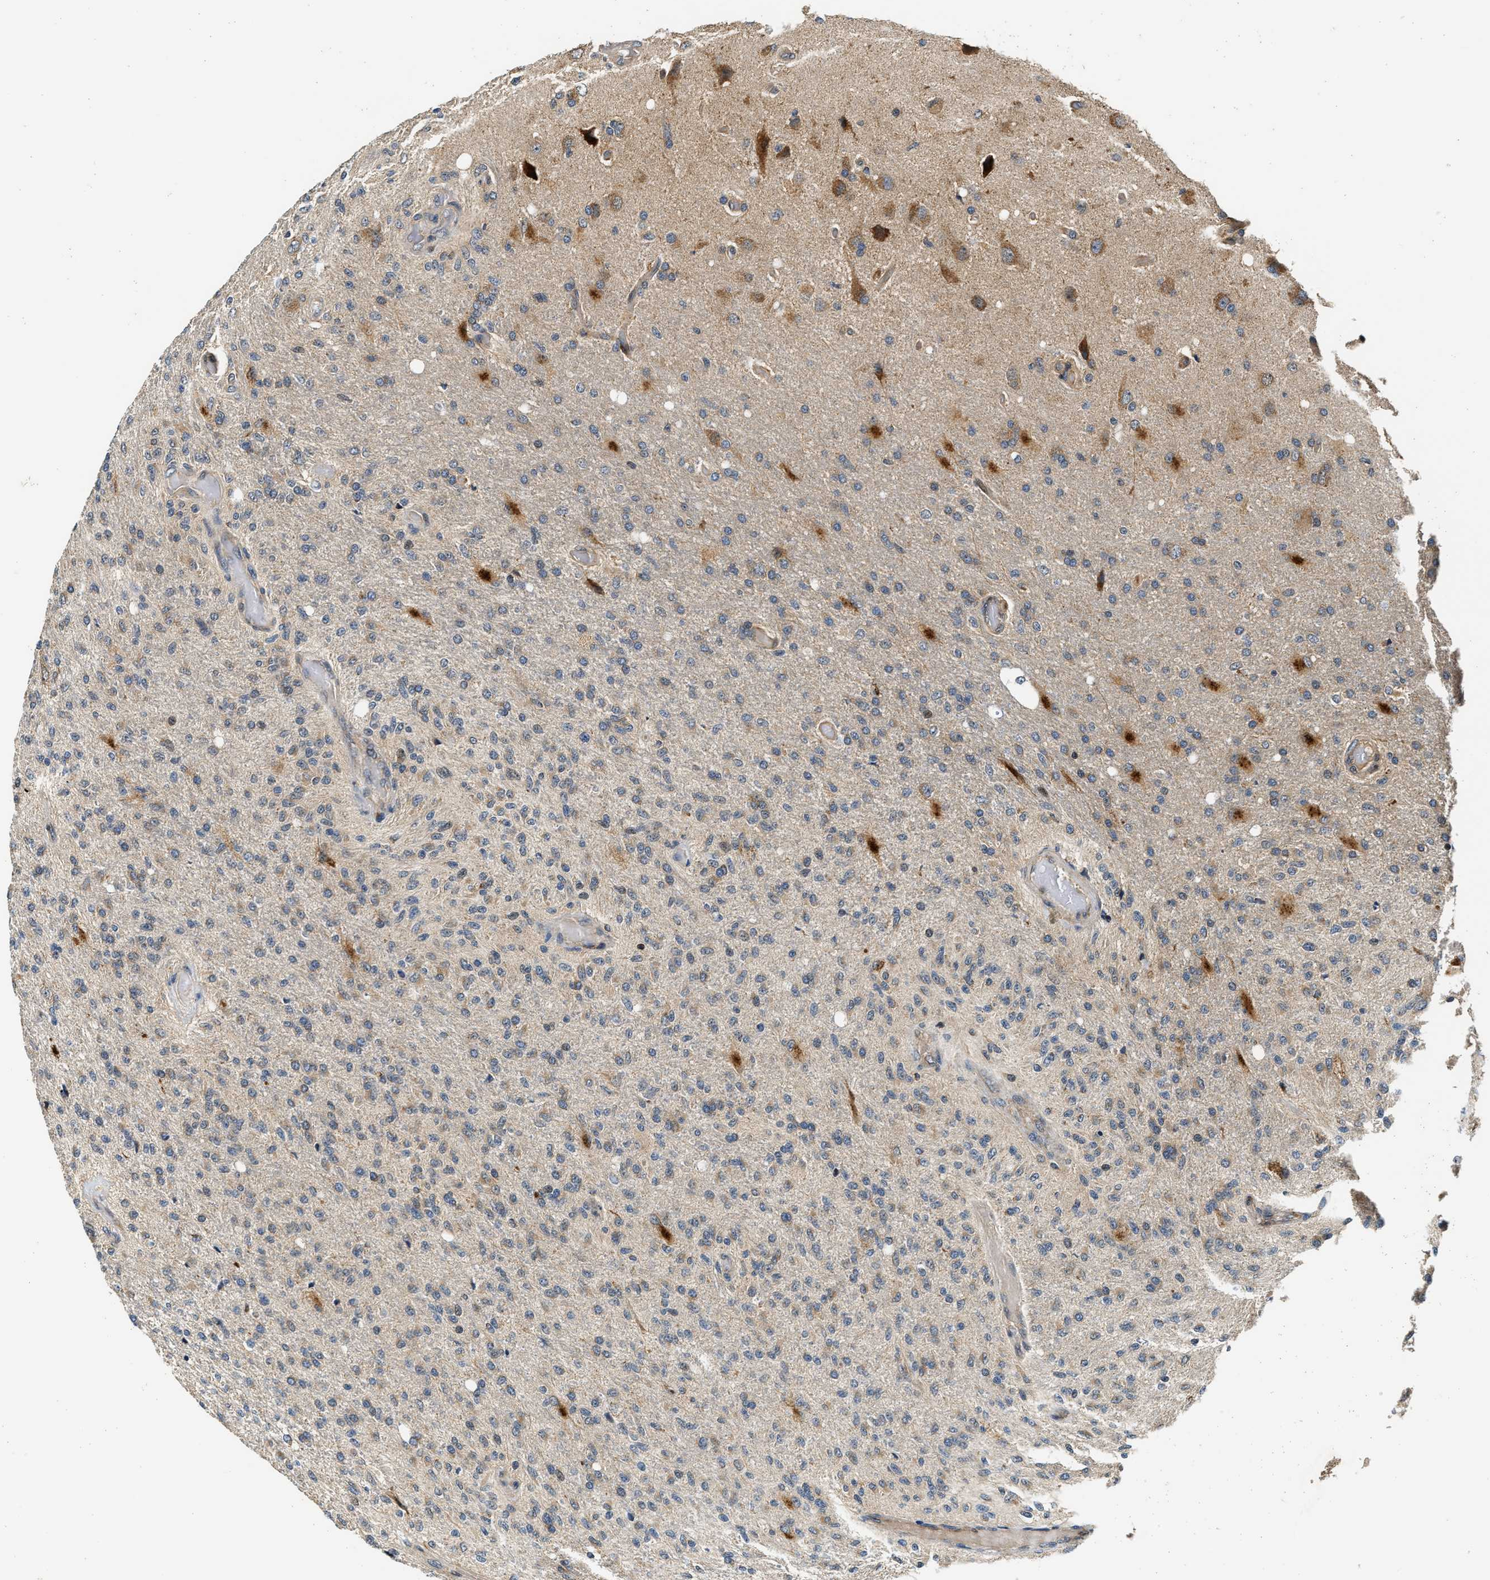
{"staining": {"intensity": "weak", "quantity": "<25%", "location": "cytoplasmic/membranous"}, "tissue": "glioma", "cell_type": "Tumor cells", "image_type": "cancer", "snomed": [{"axis": "morphology", "description": "Normal tissue, NOS"}, {"axis": "morphology", "description": "Glioma, malignant, High grade"}, {"axis": "topography", "description": "Cerebral cortex"}], "caption": "A micrograph of human malignant glioma (high-grade) is negative for staining in tumor cells. Brightfield microscopy of immunohistochemistry stained with DAB (brown) and hematoxylin (blue), captured at high magnification.", "gene": "EXTL2", "patient": {"sex": "male", "age": 77}}